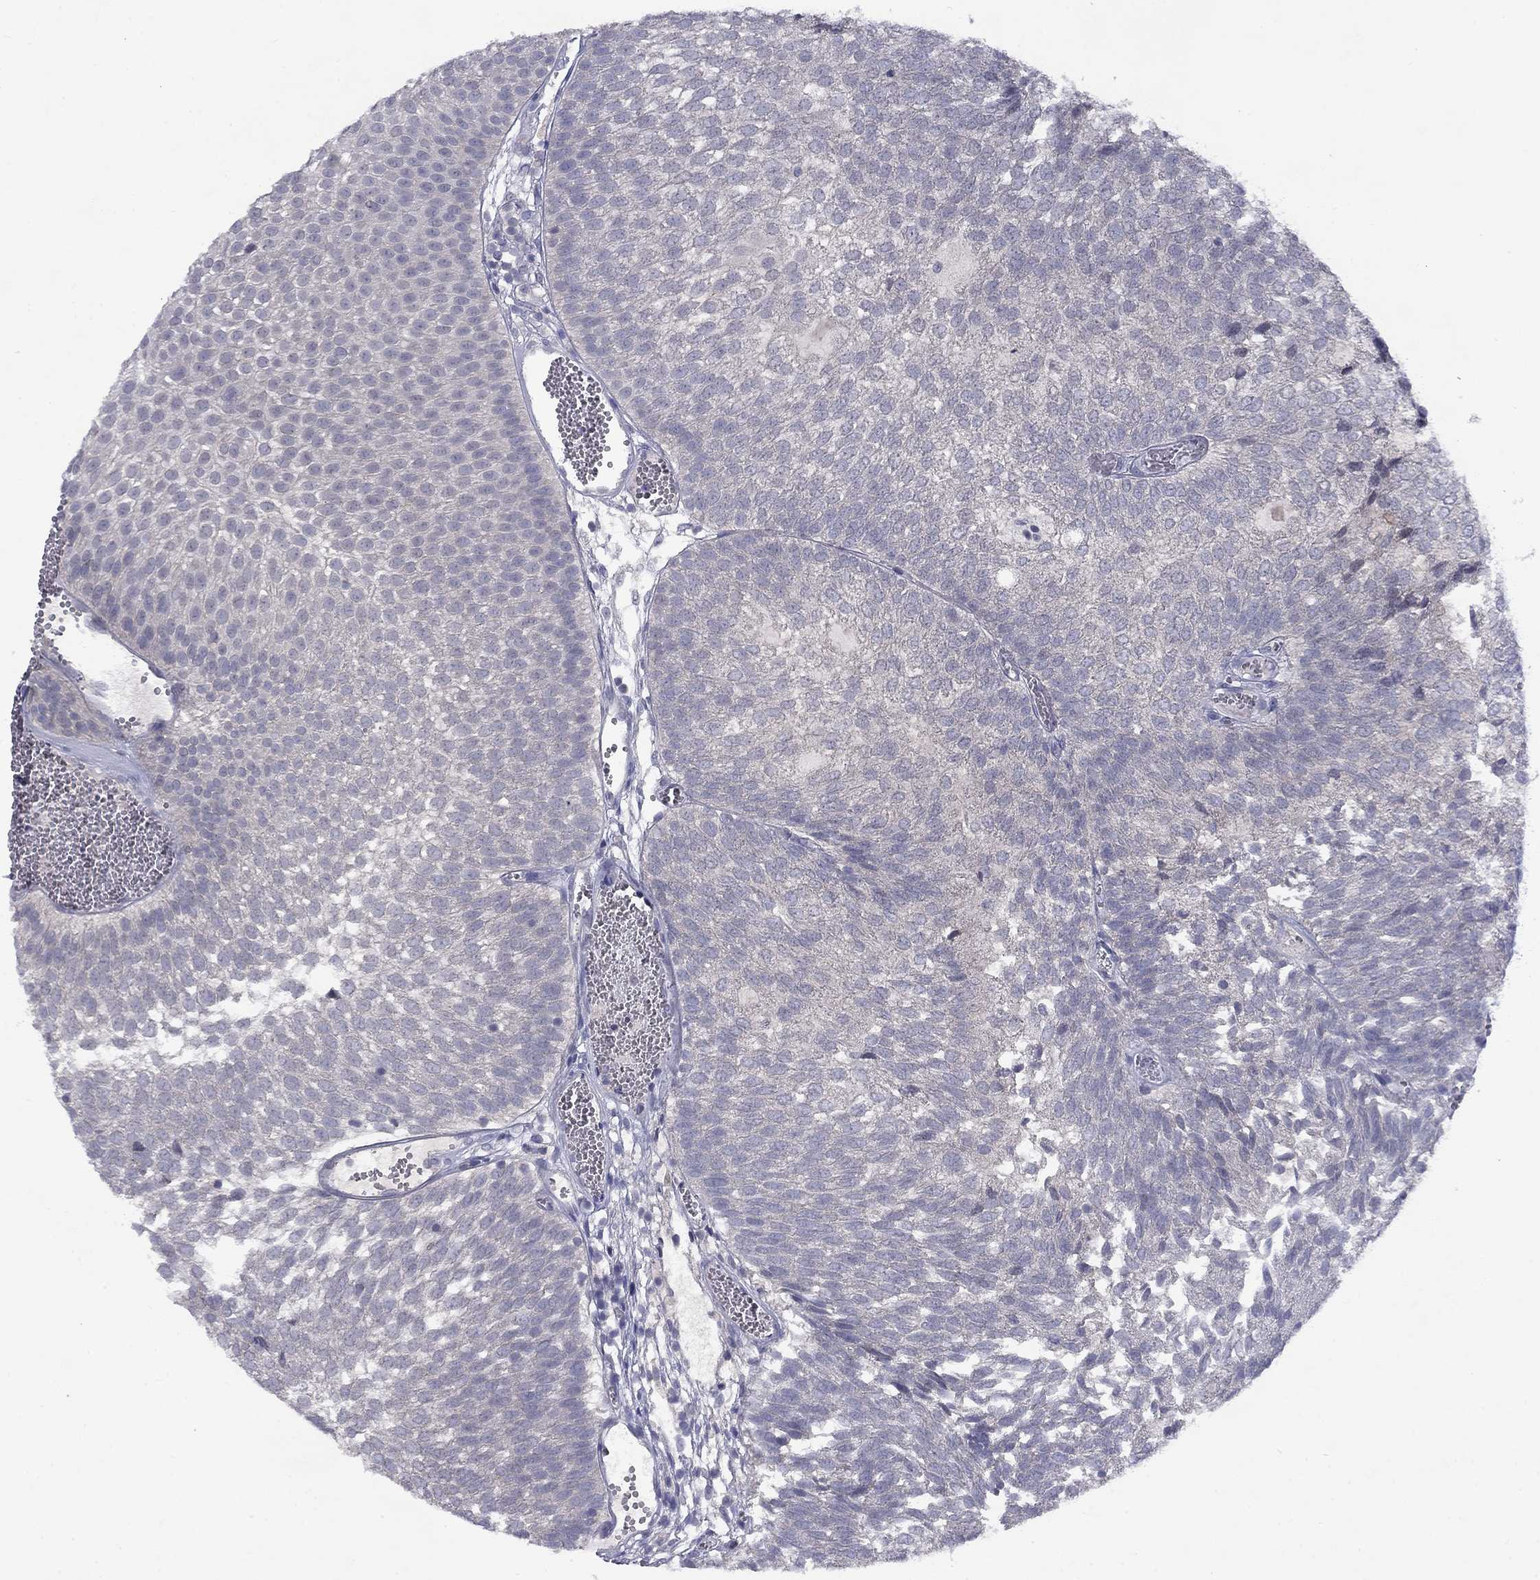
{"staining": {"intensity": "negative", "quantity": "none", "location": "none"}, "tissue": "urothelial cancer", "cell_type": "Tumor cells", "image_type": "cancer", "snomed": [{"axis": "morphology", "description": "Urothelial carcinoma, Low grade"}, {"axis": "topography", "description": "Urinary bladder"}], "caption": "DAB (3,3'-diaminobenzidine) immunohistochemical staining of urothelial cancer reveals no significant staining in tumor cells.", "gene": "CACNA1A", "patient": {"sex": "male", "age": 52}}